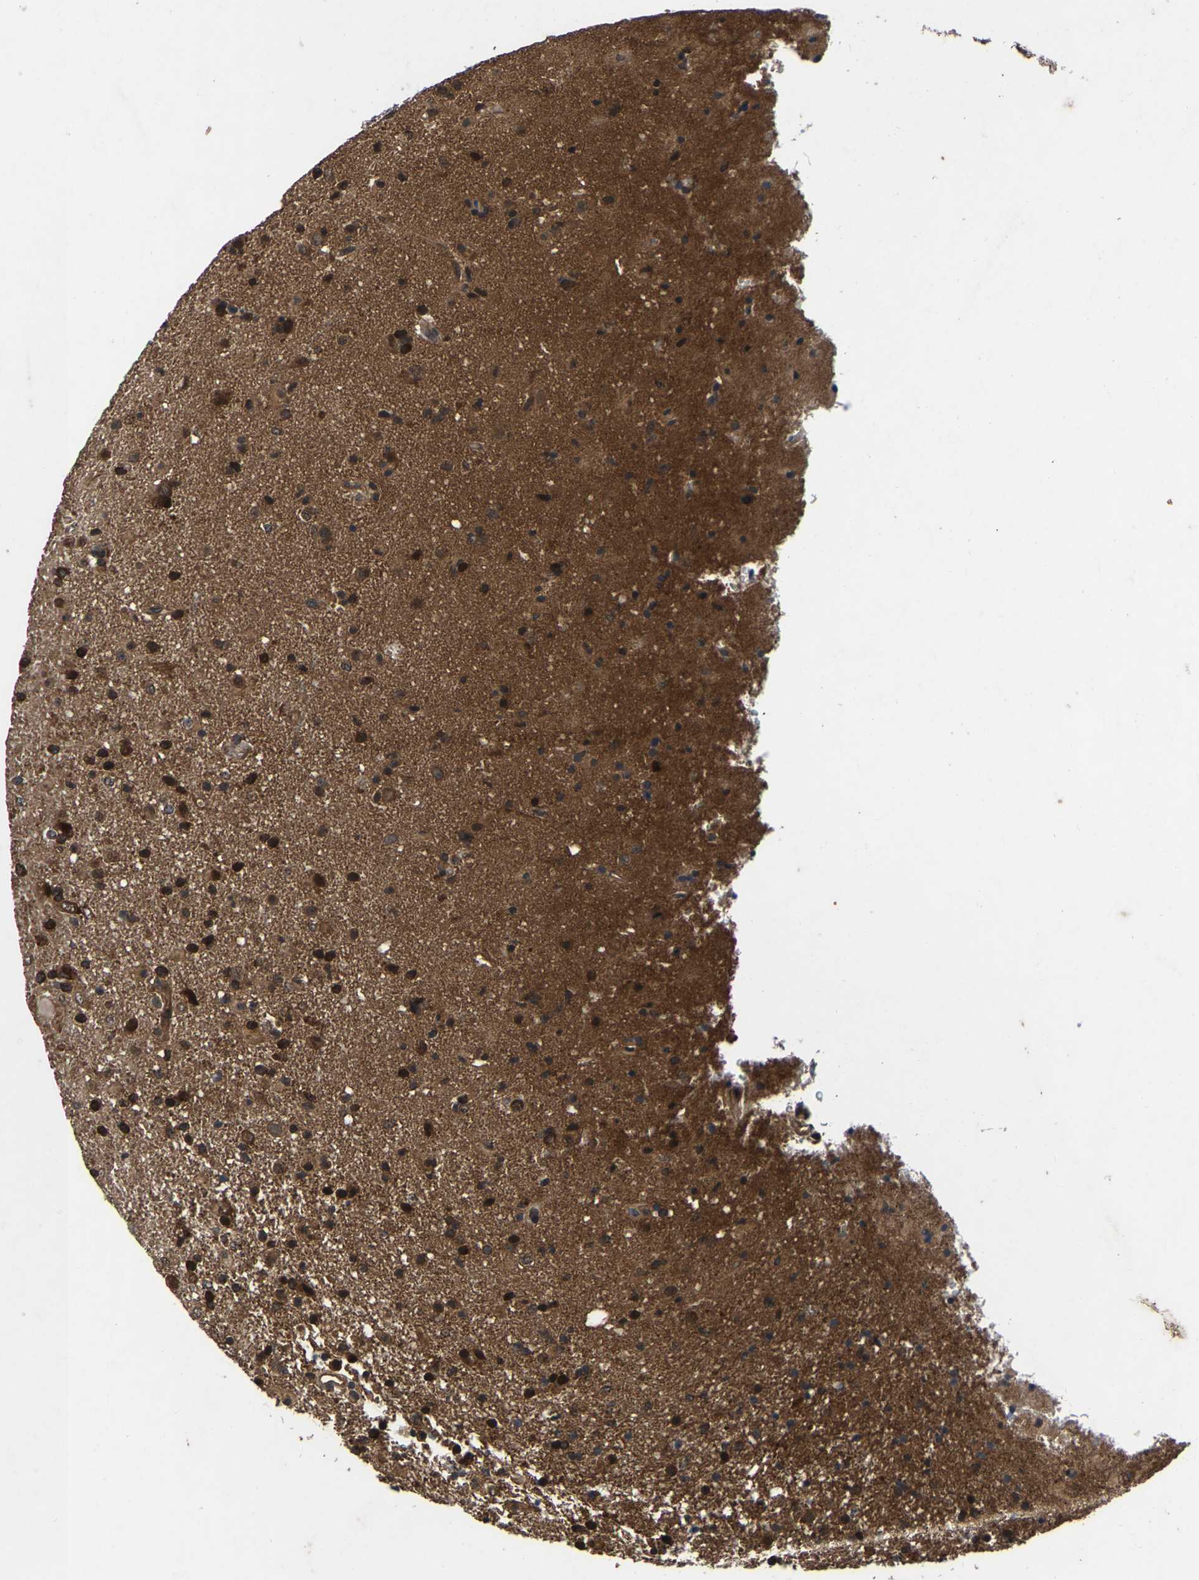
{"staining": {"intensity": "strong", "quantity": ">75%", "location": "cytoplasmic/membranous"}, "tissue": "glioma", "cell_type": "Tumor cells", "image_type": "cancer", "snomed": [{"axis": "morphology", "description": "Glioma, malignant, Low grade"}, {"axis": "topography", "description": "Brain"}], "caption": "IHC (DAB (3,3'-diaminobenzidine)) staining of glioma exhibits strong cytoplasmic/membranous protein staining in approximately >75% of tumor cells.", "gene": "FGD5", "patient": {"sex": "male", "age": 65}}